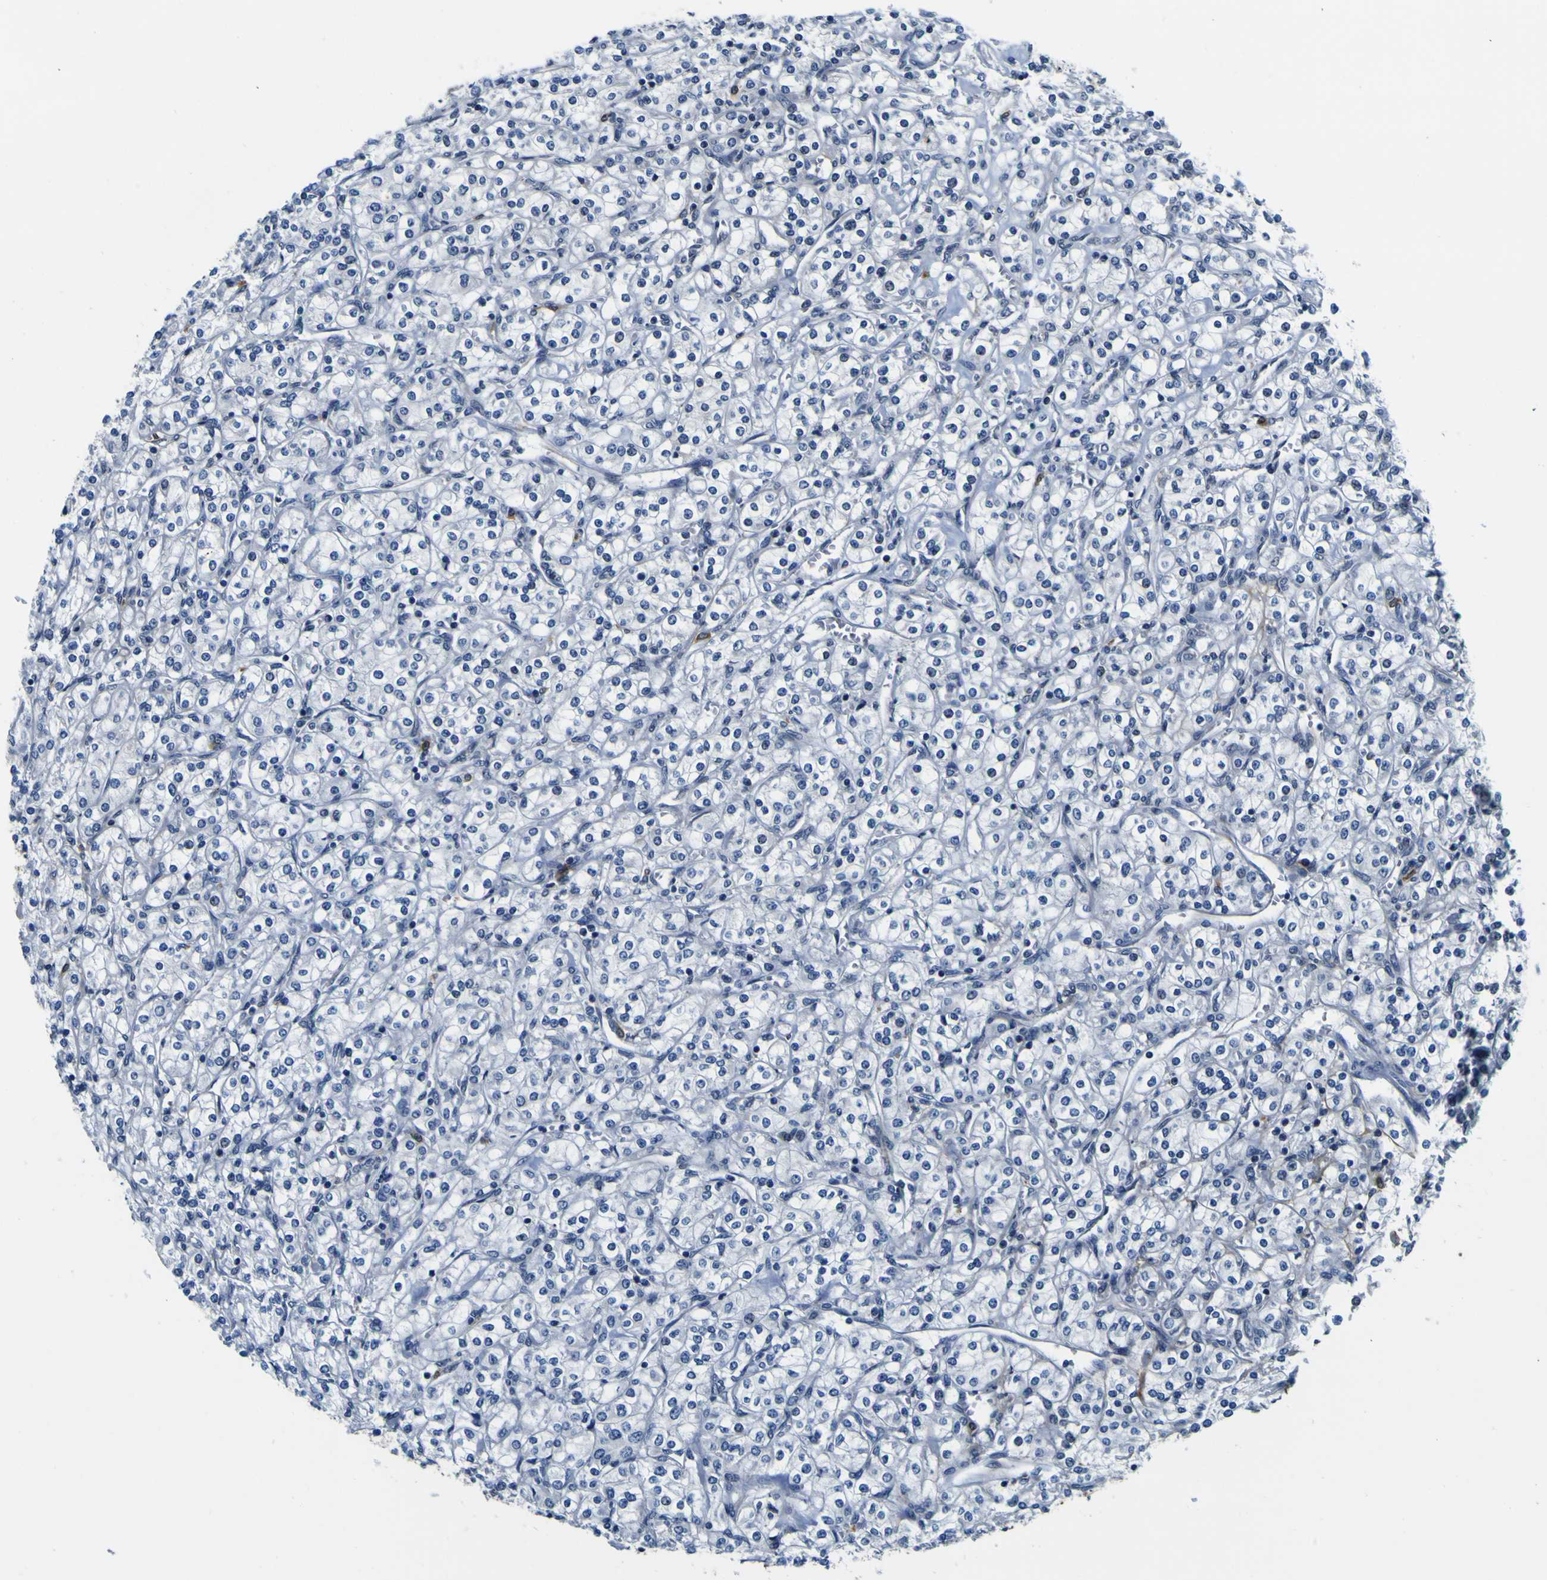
{"staining": {"intensity": "negative", "quantity": "none", "location": "none"}, "tissue": "renal cancer", "cell_type": "Tumor cells", "image_type": "cancer", "snomed": [{"axis": "morphology", "description": "Adenocarcinoma, NOS"}, {"axis": "topography", "description": "Kidney"}], "caption": "Immunohistochemistry of renal cancer (adenocarcinoma) exhibits no expression in tumor cells.", "gene": "POSTN", "patient": {"sex": "male", "age": 77}}